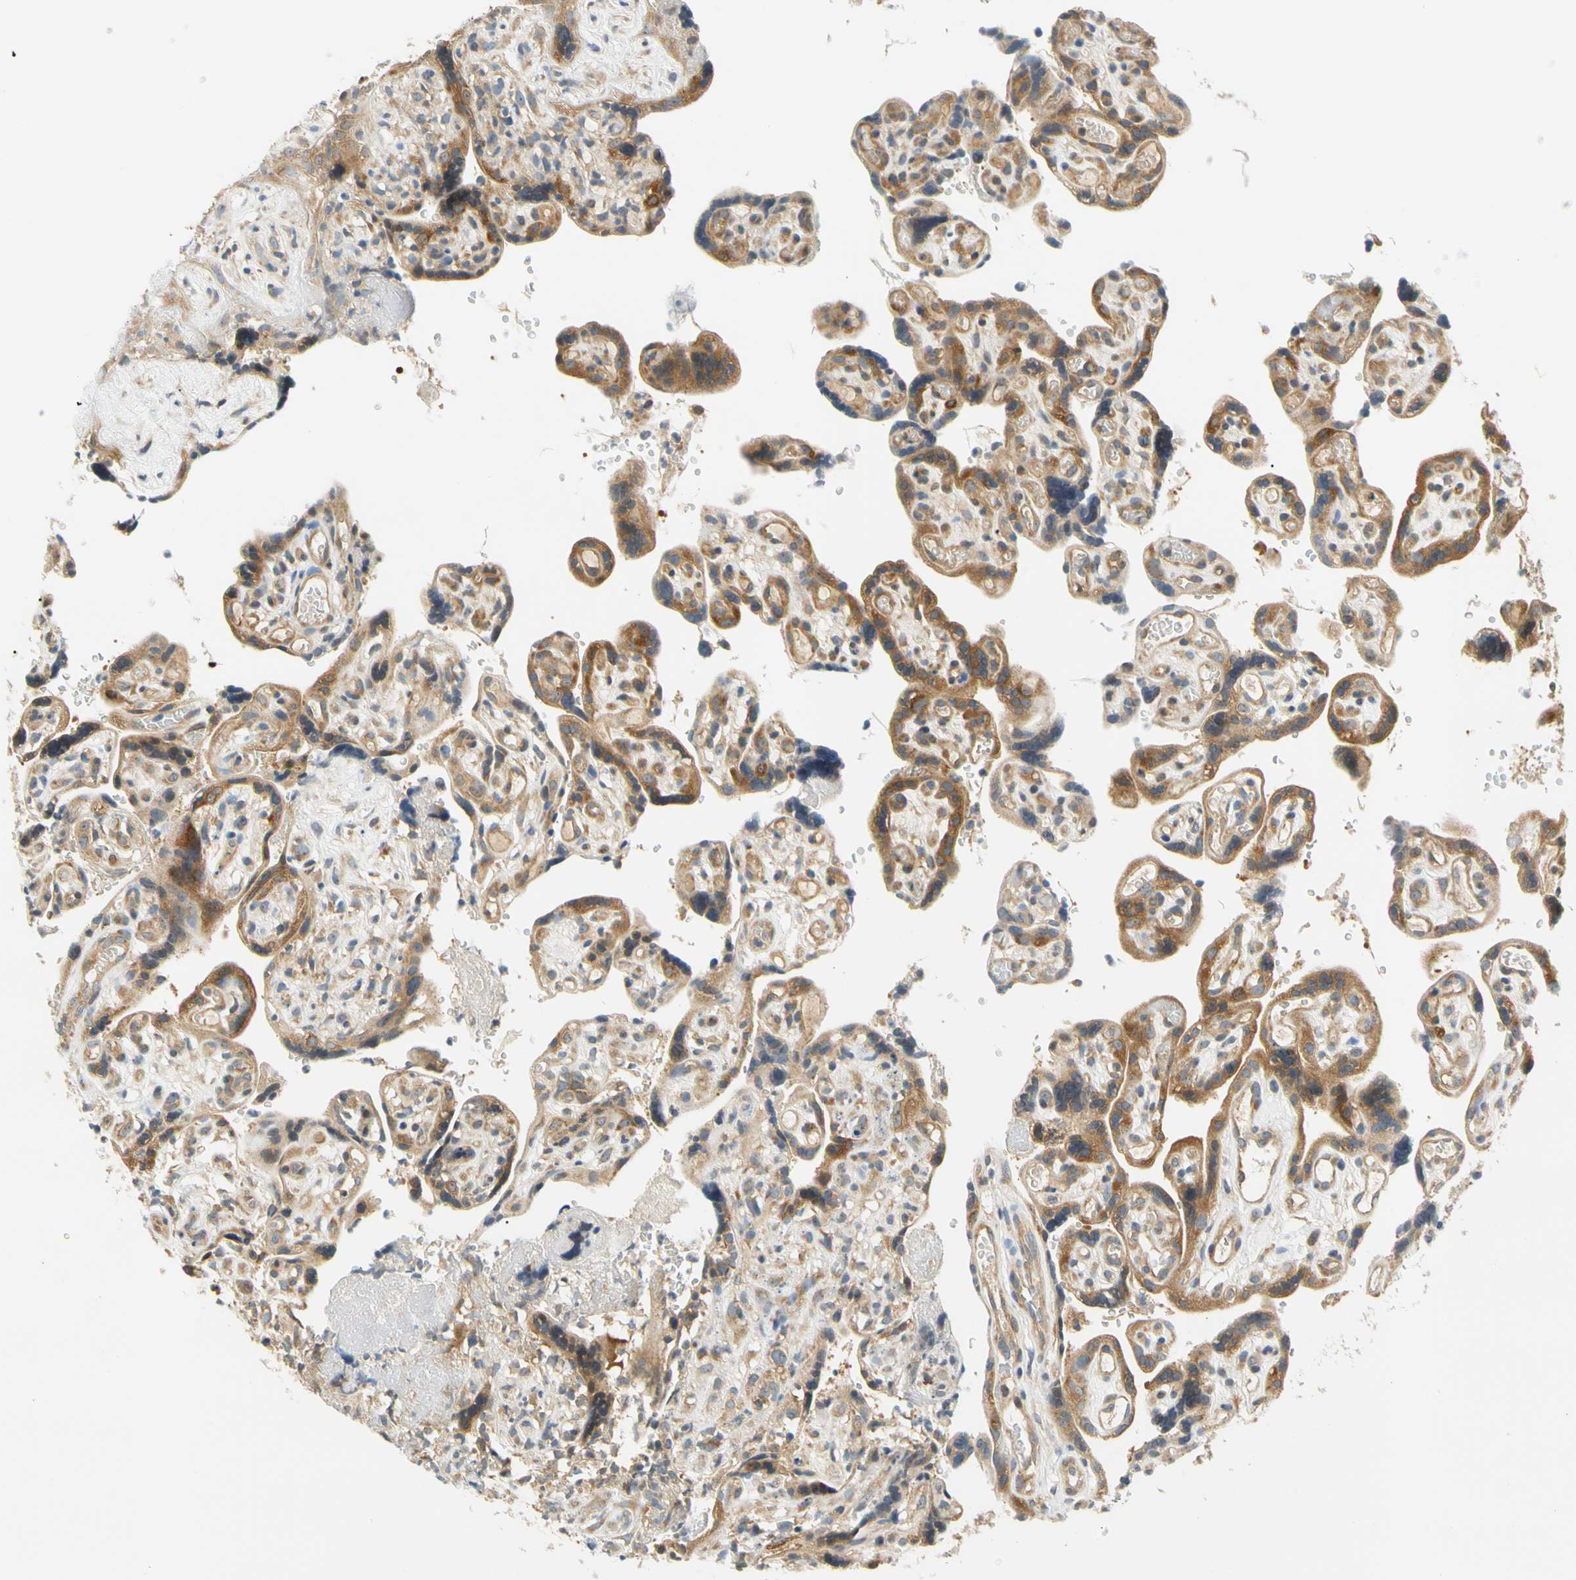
{"staining": {"intensity": "moderate", "quantity": "25%-75%", "location": "cytoplasmic/membranous"}, "tissue": "placenta", "cell_type": "Decidual cells", "image_type": "normal", "snomed": [{"axis": "morphology", "description": "Normal tissue, NOS"}, {"axis": "topography", "description": "Placenta"}], "caption": "Immunohistochemistry (IHC) of unremarkable placenta demonstrates medium levels of moderate cytoplasmic/membranous positivity in about 25%-75% of decidual cells.", "gene": "LRRC47", "patient": {"sex": "female", "age": 30}}